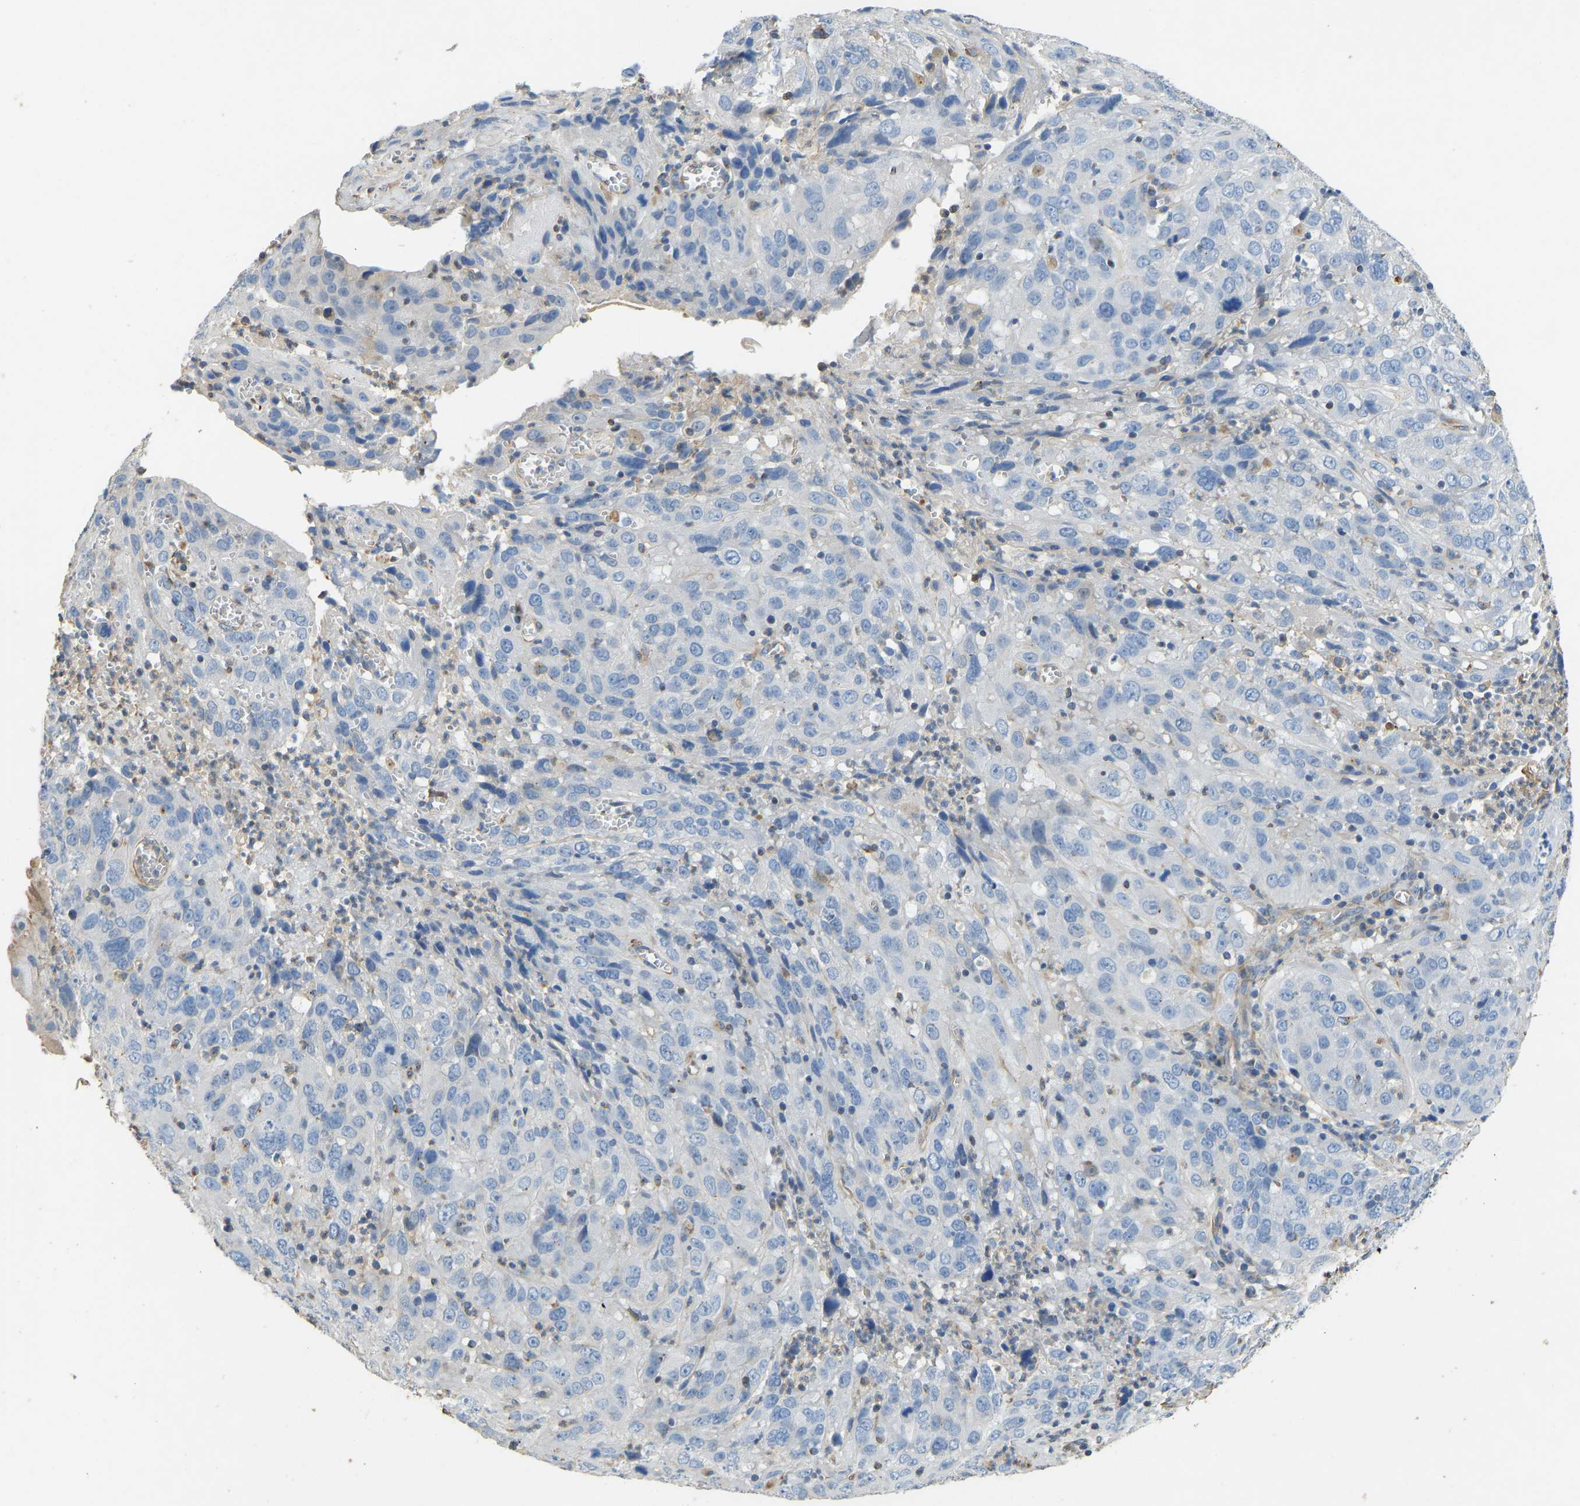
{"staining": {"intensity": "negative", "quantity": "none", "location": "none"}, "tissue": "cervical cancer", "cell_type": "Tumor cells", "image_type": "cancer", "snomed": [{"axis": "morphology", "description": "Squamous cell carcinoma, NOS"}, {"axis": "topography", "description": "Cervix"}], "caption": "High power microscopy micrograph of an IHC photomicrograph of cervical cancer, revealing no significant expression in tumor cells.", "gene": "TECTA", "patient": {"sex": "female", "age": 32}}